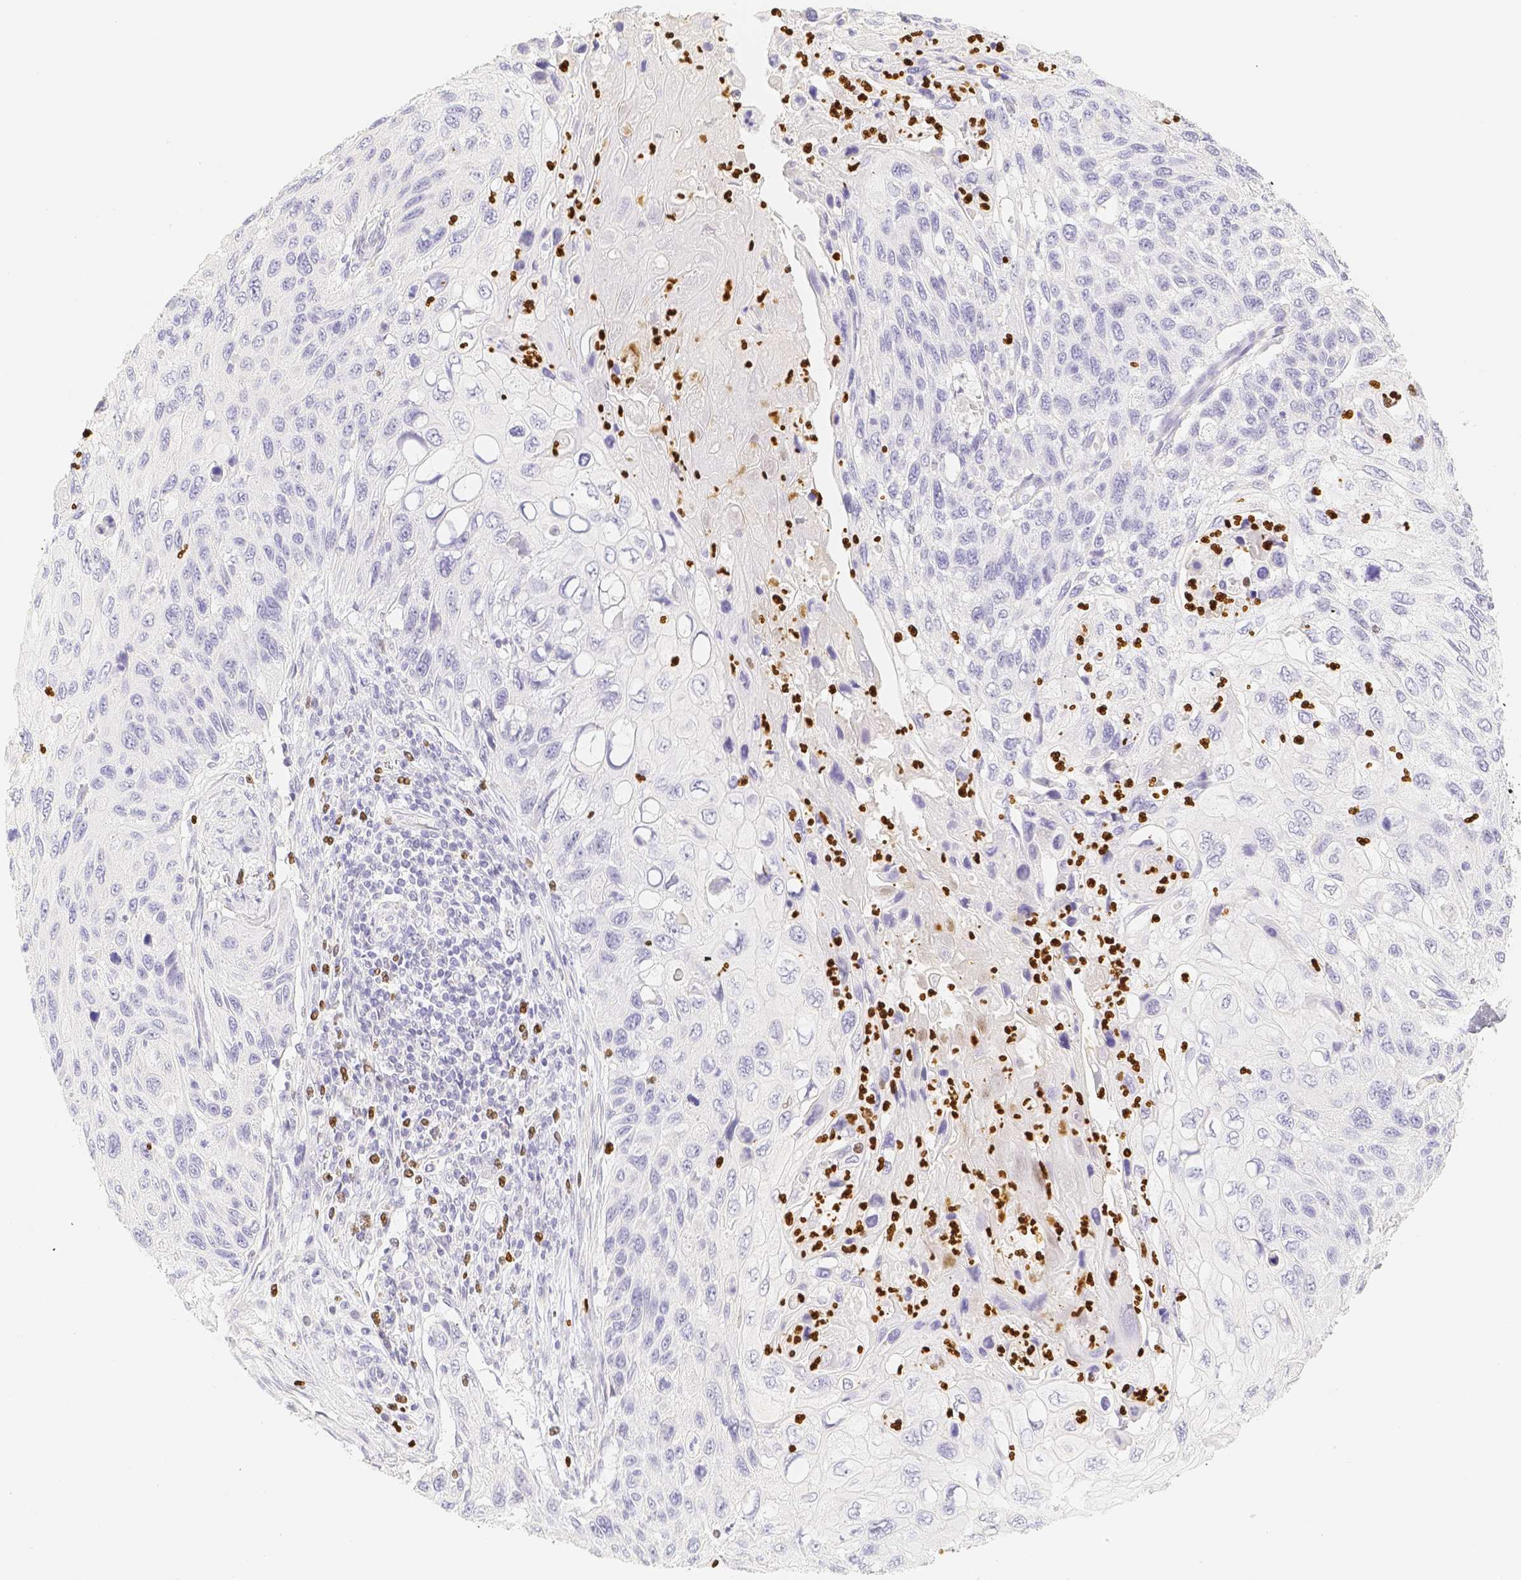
{"staining": {"intensity": "negative", "quantity": "none", "location": "none"}, "tissue": "cervical cancer", "cell_type": "Tumor cells", "image_type": "cancer", "snomed": [{"axis": "morphology", "description": "Squamous cell carcinoma, NOS"}, {"axis": "topography", "description": "Cervix"}], "caption": "Immunohistochemistry (IHC) micrograph of cervical cancer stained for a protein (brown), which shows no staining in tumor cells. (DAB (3,3'-diaminobenzidine) IHC, high magnification).", "gene": "PADI4", "patient": {"sex": "female", "age": 70}}